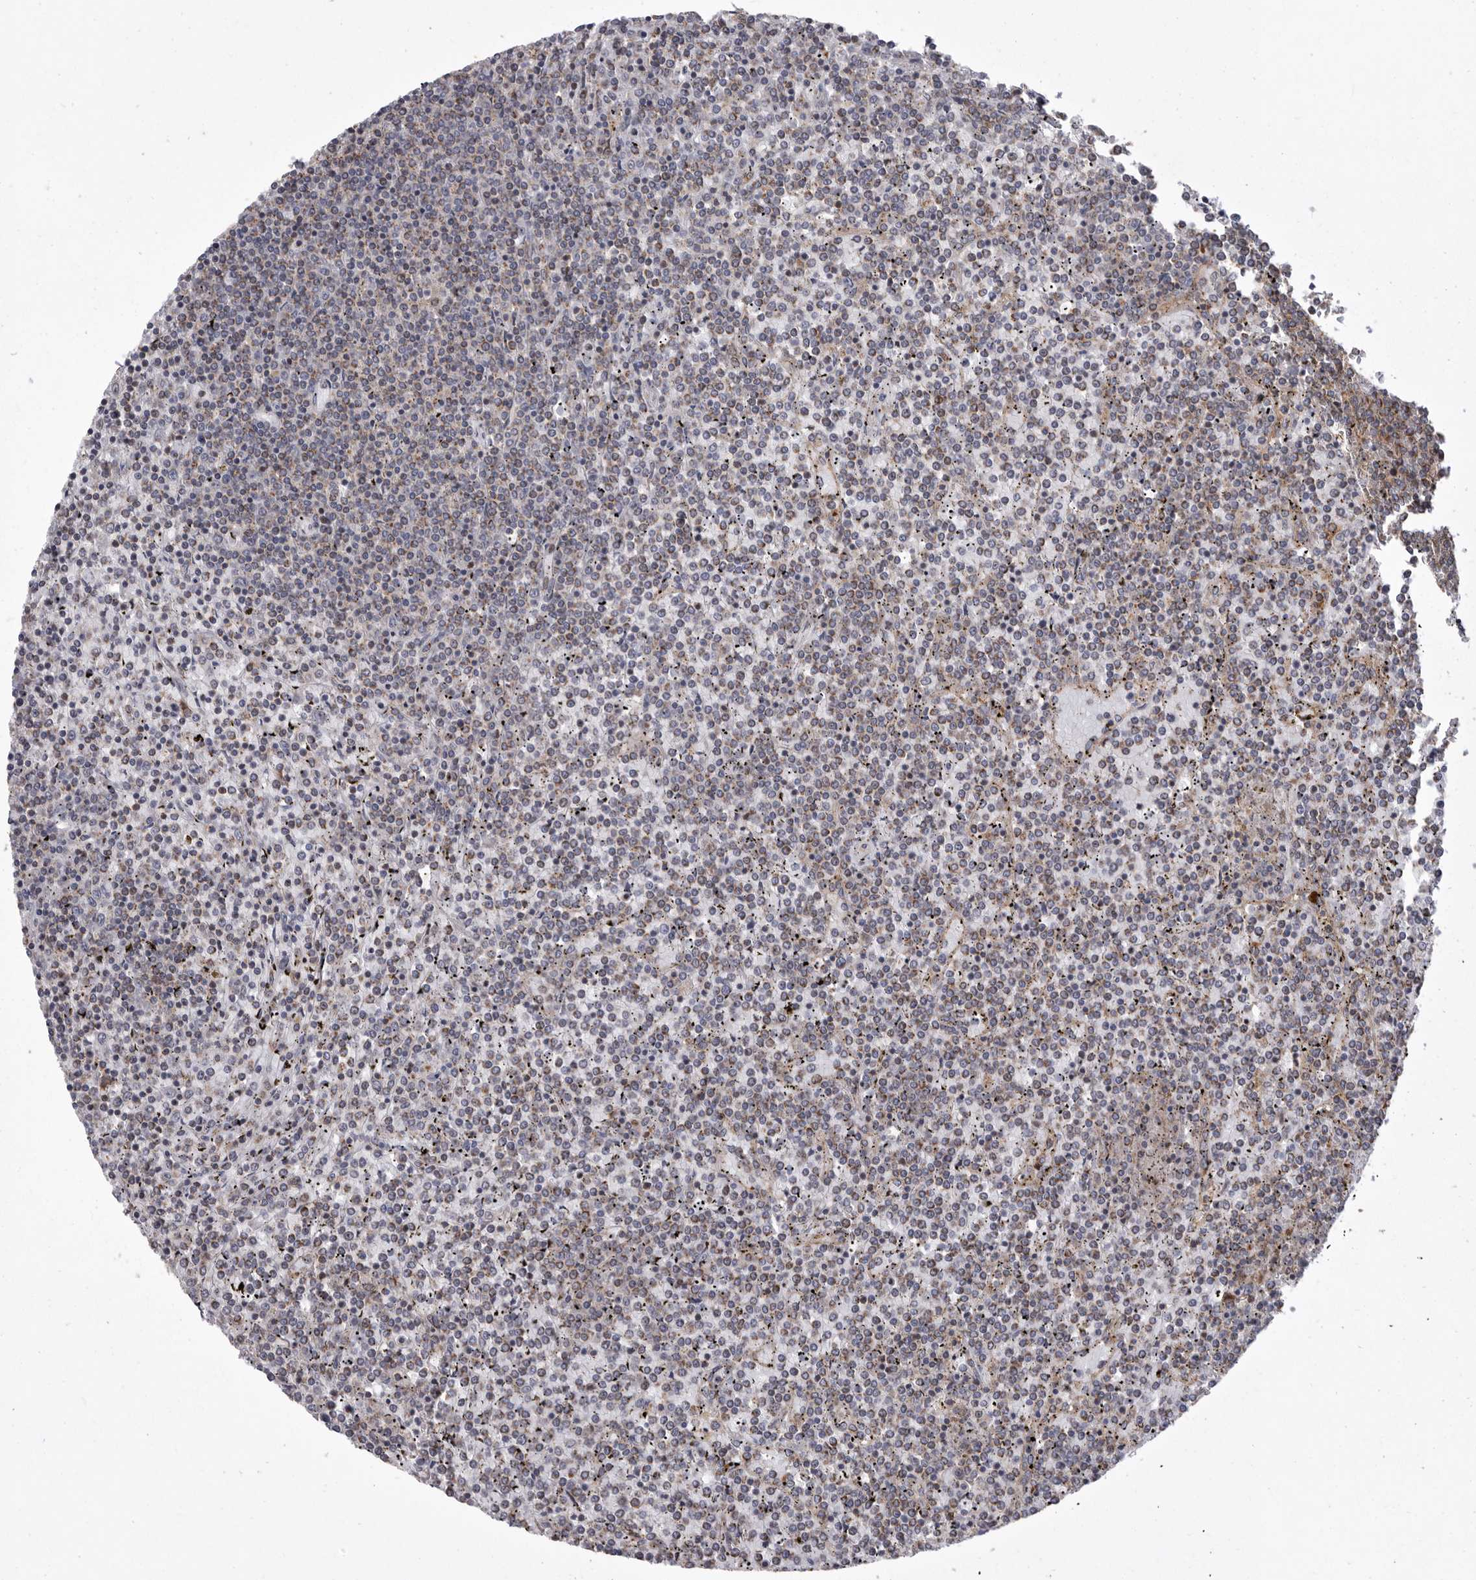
{"staining": {"intensity": "weak", "quantity": "25%-75%", "location": "cytoplasmic/membranous"}, "tissue": "lymphoma", "cell_type": "Tumor cells", "image_type": "cancer", "snomed": [{"axis": "morphology", "description": "Malignant lymphoma, non-Hodgkin's type, Low grade"}, {"axis": "topography", "description": "Spleen"}], "caption": "Immunohistochemistry image of neoplastic tissue: lymphoma stained using immunohistochemistry displays low levels of weak protein expression localized specifically in the cytoplasmic/membranous of tumor cells, appearing as a cytoplasmic/membranous brown color.", "gene": "MPZL1", "patient": {"sex": "female", "age": 19}}